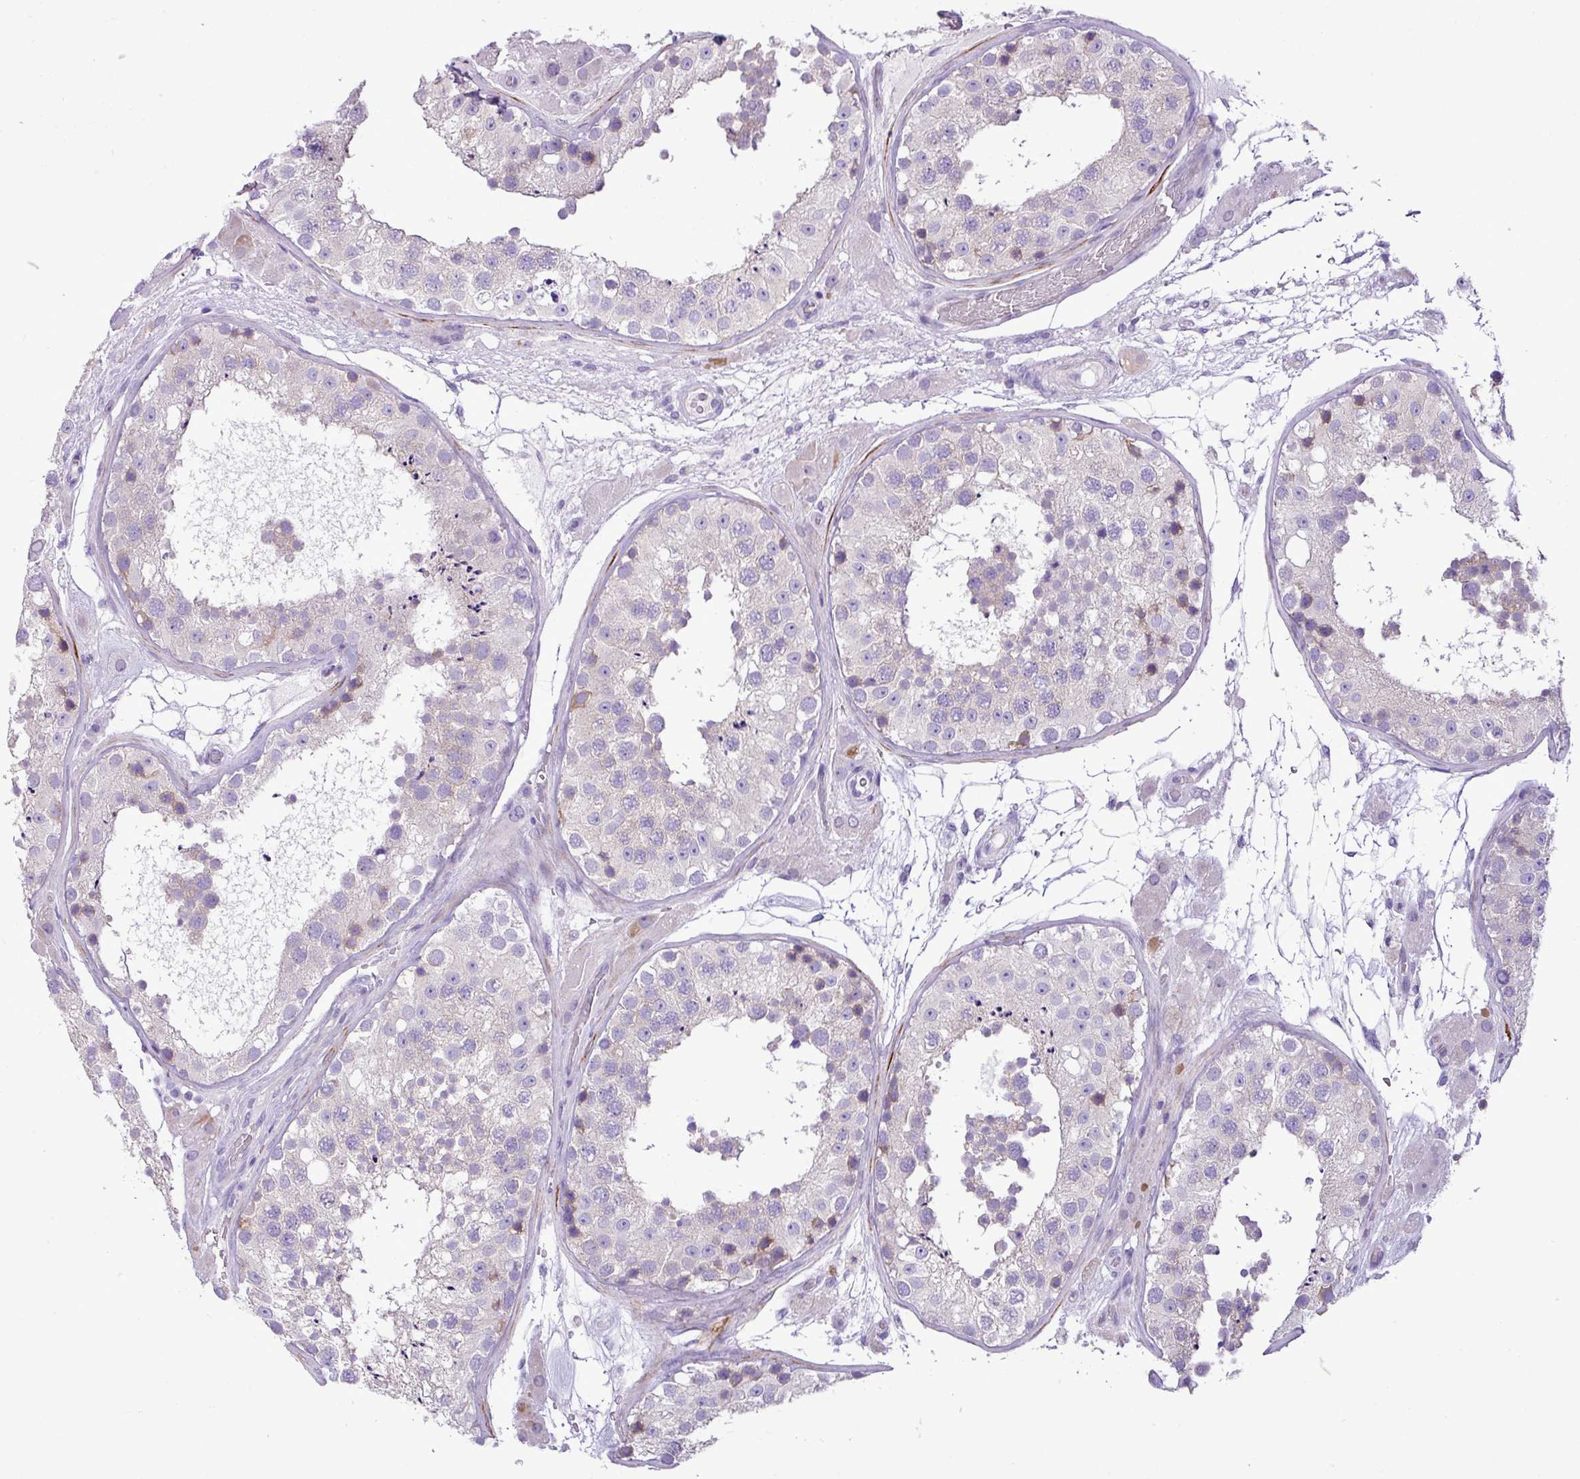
{"staining": {"intensity": "weak", "quantity": "<25%", "location": "cytoplasmic/membranous"}, "tissue": "testis", "cell_type": "Cells in seminiferous ducts", "image_type": "normal", "snomed": [{"axis": "morphology", "description": "Normal tissue, NOS"}, {"axis": "topography", "description": "Testis"}], "caption": "A high-resolution image shows IHC staining of normal testis, which displays no significant positivity in cells in seminiferous ducts.", "gene": "ZSCAN5A", "patient": {"sex": "male", "age": 26}}